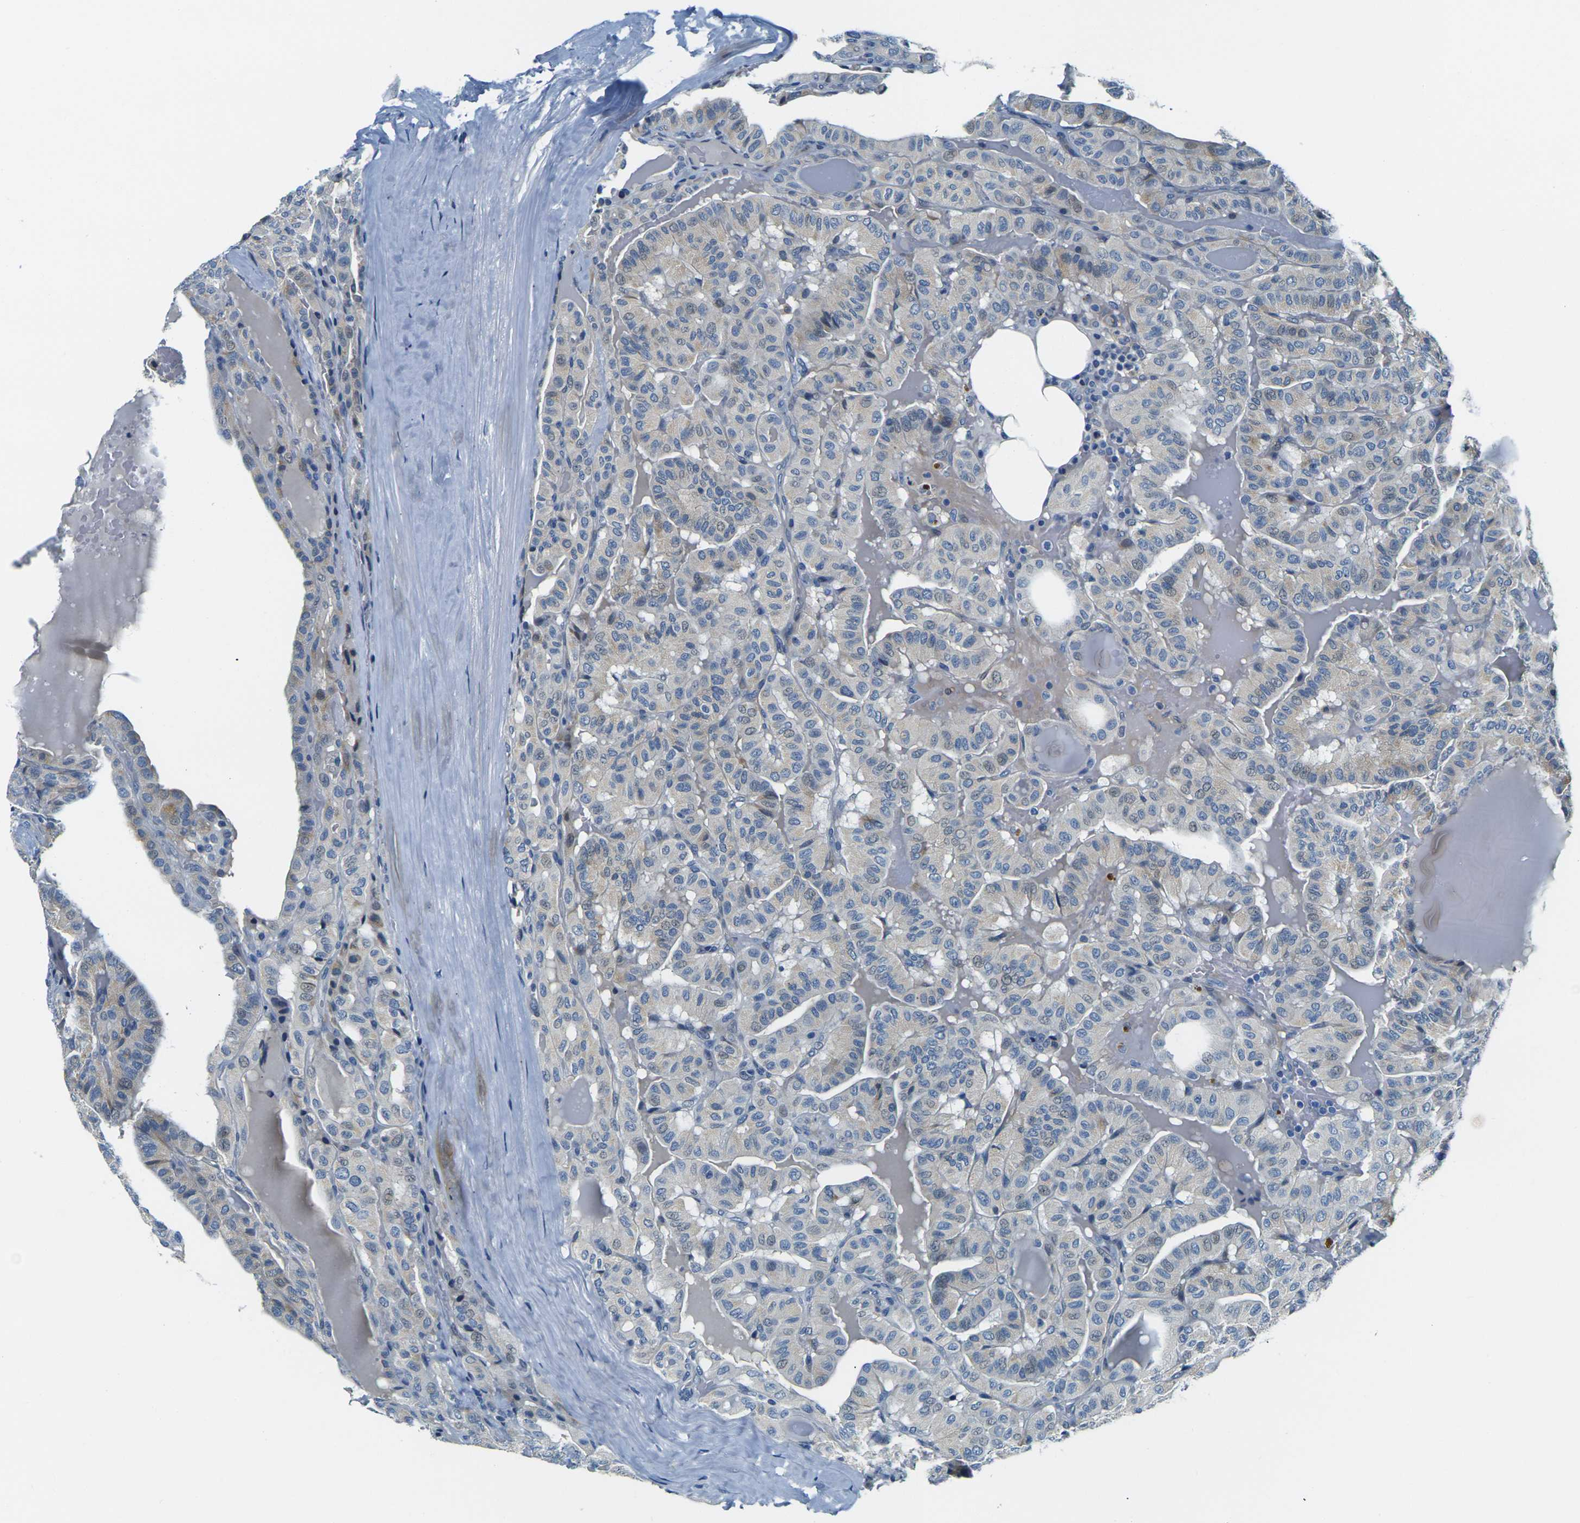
{"staining": {"intensity": "weak", "quantity": "<25%", "location": "cytoplasmic/membranous"}, "tissue": "head and neck cancer", "cell_type": "Tumor cells", "image_type": "cancer", "snomed": [{"axis": "morphology", "description": "Squamous cell carcinoma, NOS"}, {"axis": "topography", "description": "Oral tissue"}, {"axis": "topography", "description": "Head-Neck"}], "caption": "The histopathology image displays no staining of tumor cells in head and neck squamous cell carcinoma. Nuclei are stained in blue.", "gene": "SHISAL2B", "patient": {"sex": "female", "age": 50}}